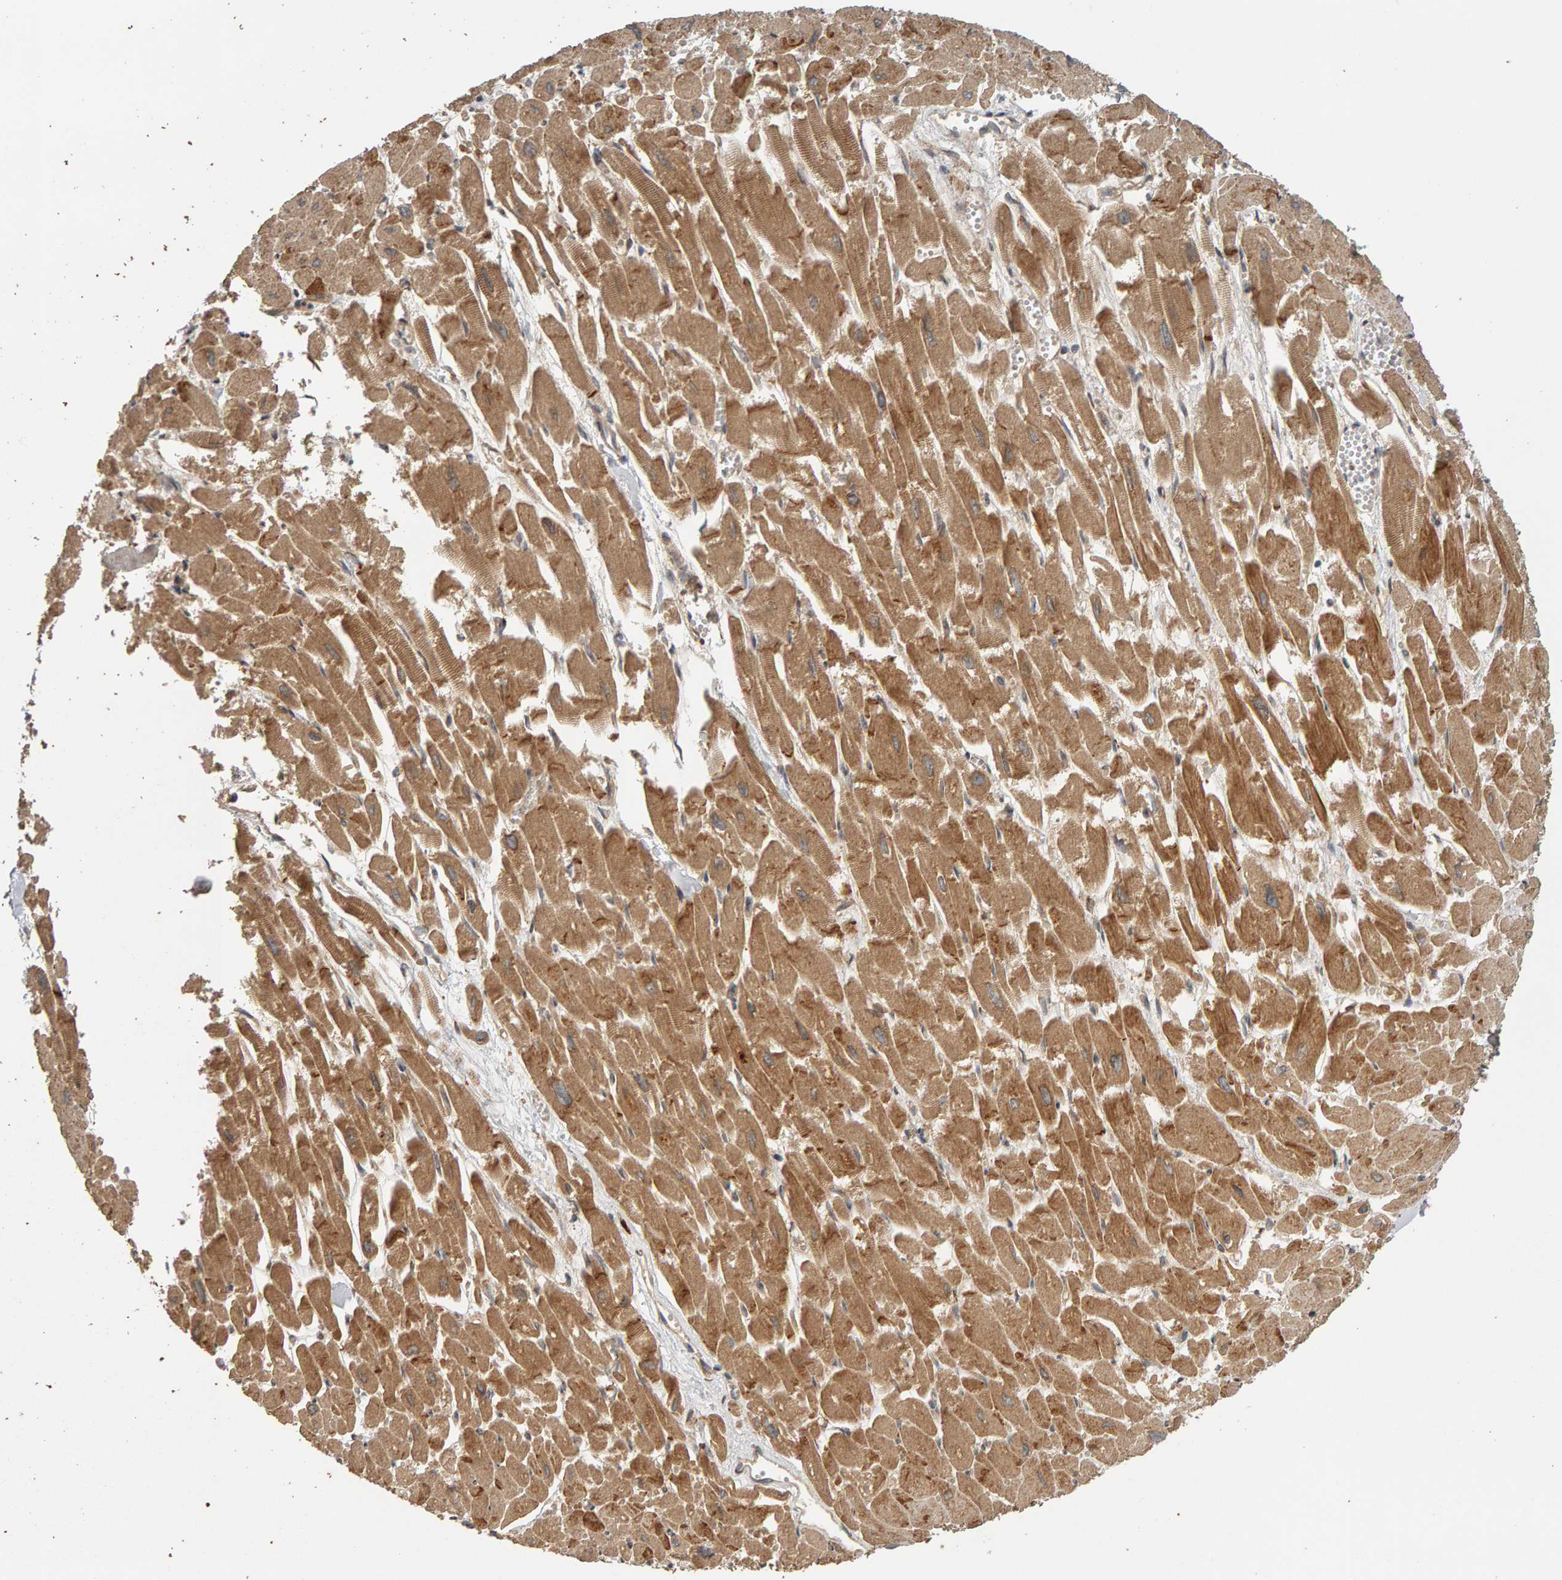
{"staining": {"intensity": "moderate", "quantity": ">75%", "location": "cytoplasmic/membranous"}, "tissue": "heart muscle", "cell_type": "Cardiomyocytes", "image_type": "normal", "snomed": [{"axis": "morphology", "description": "Normal tissue, NOS"}, {"axis": "topography", "description": "Heart"}], "caption": "Cardiomyocytes show medium levels of moderate cytoplasmic/membranous expression in approximately >75% of cells in normal heart muscle.", "gene": "ZFAND1", "patient": {"sex": "male", "age": 54}}